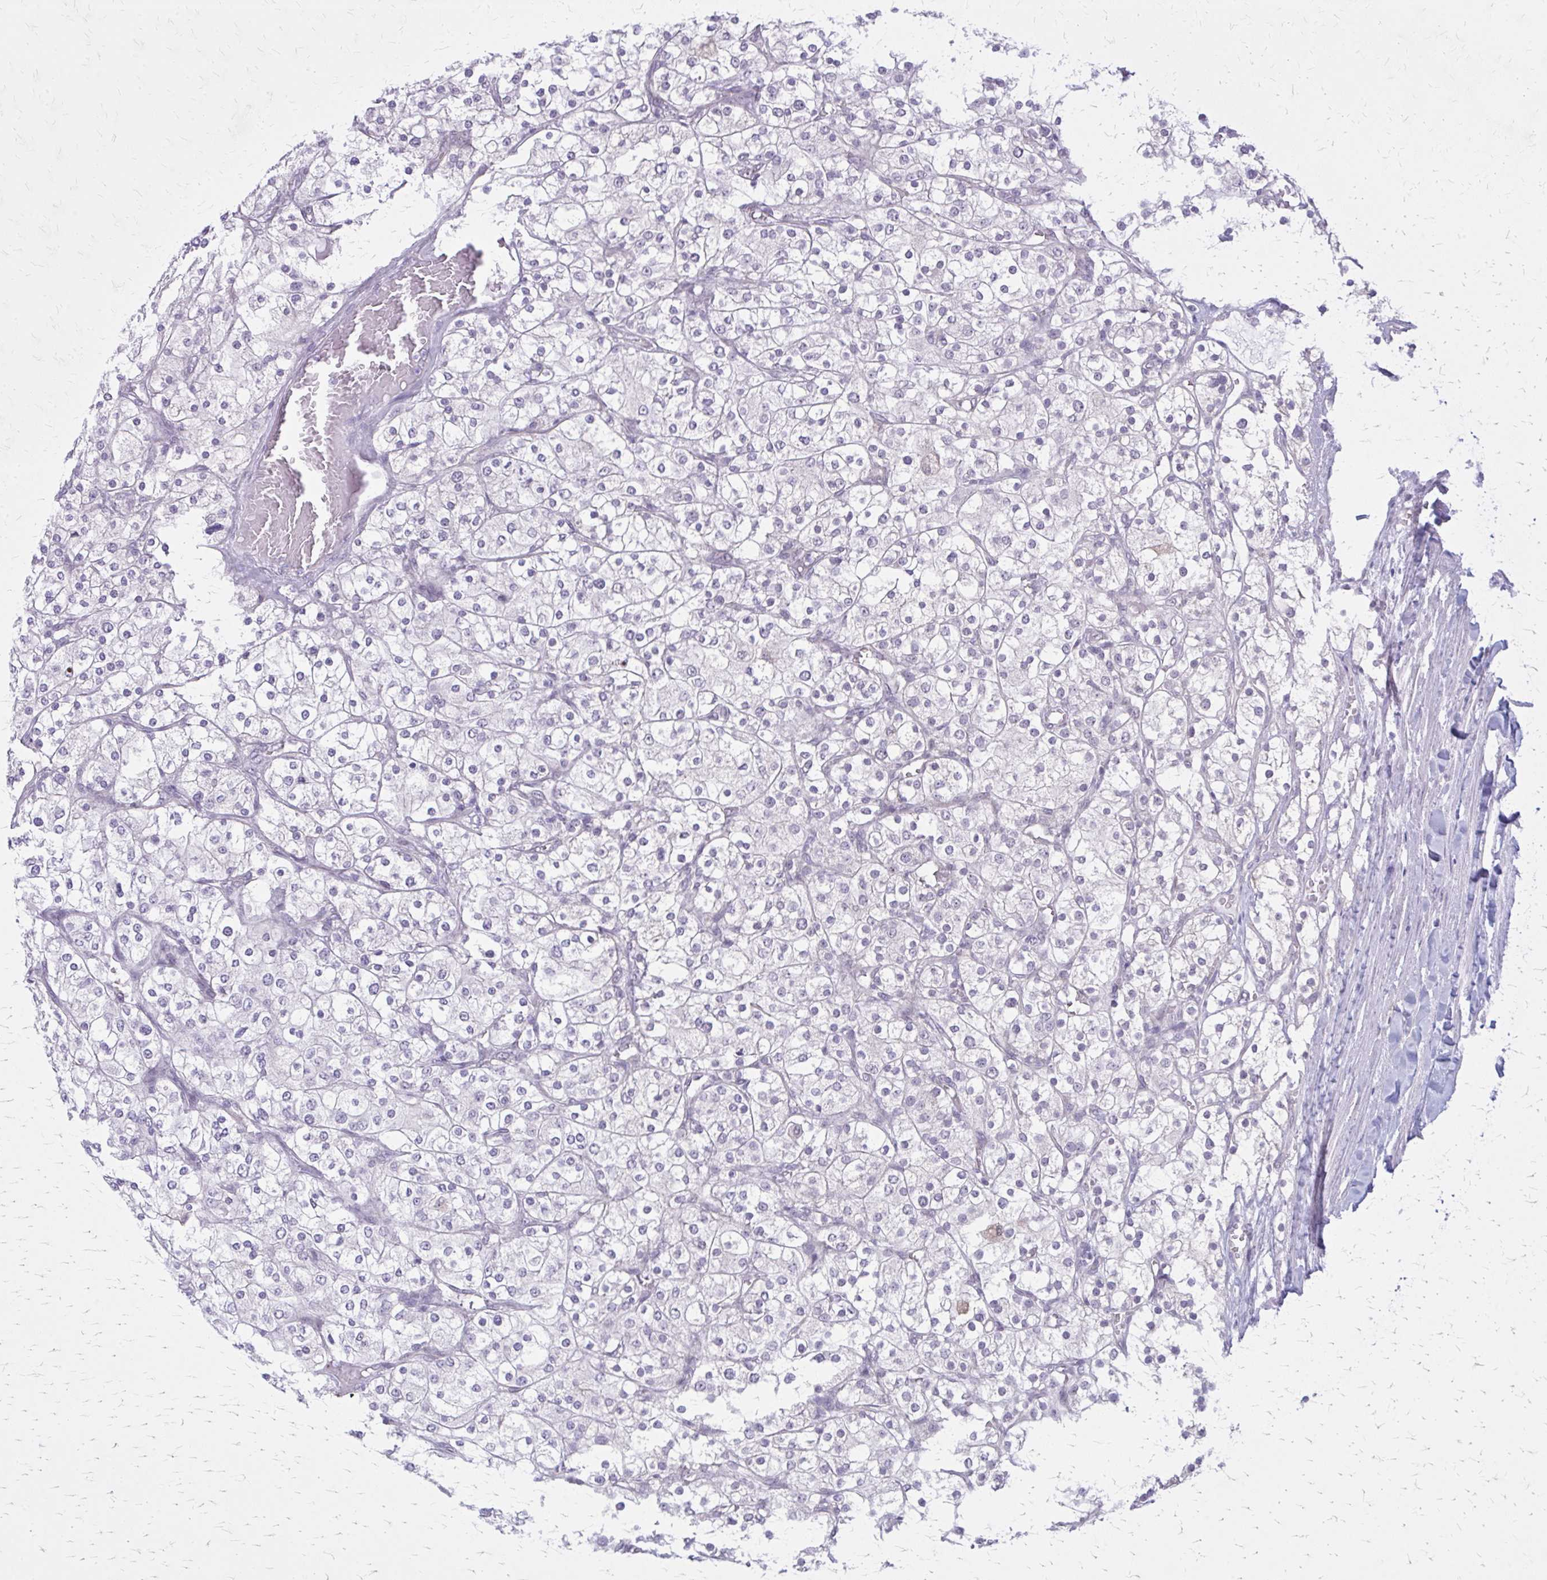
{"staining": {"intensity": "negative", "quantity": "none", "location": "none"}, "tissue": "renal cancer", "cell_type": "Tumor cells", "image_type": "cancer", "snomed": [{"axis": "morphology", "description": "Adenocarcinoma, NOS"}, {"axis": "topography", "description": "Kidney"}], "caption": "Immunohistochemistry (IHC) of renal cancer (adenocarcinoma) shows no expression in tumor cells.", "gene": "PLCB1", "patient": {"sex": "male", "age": 80}}